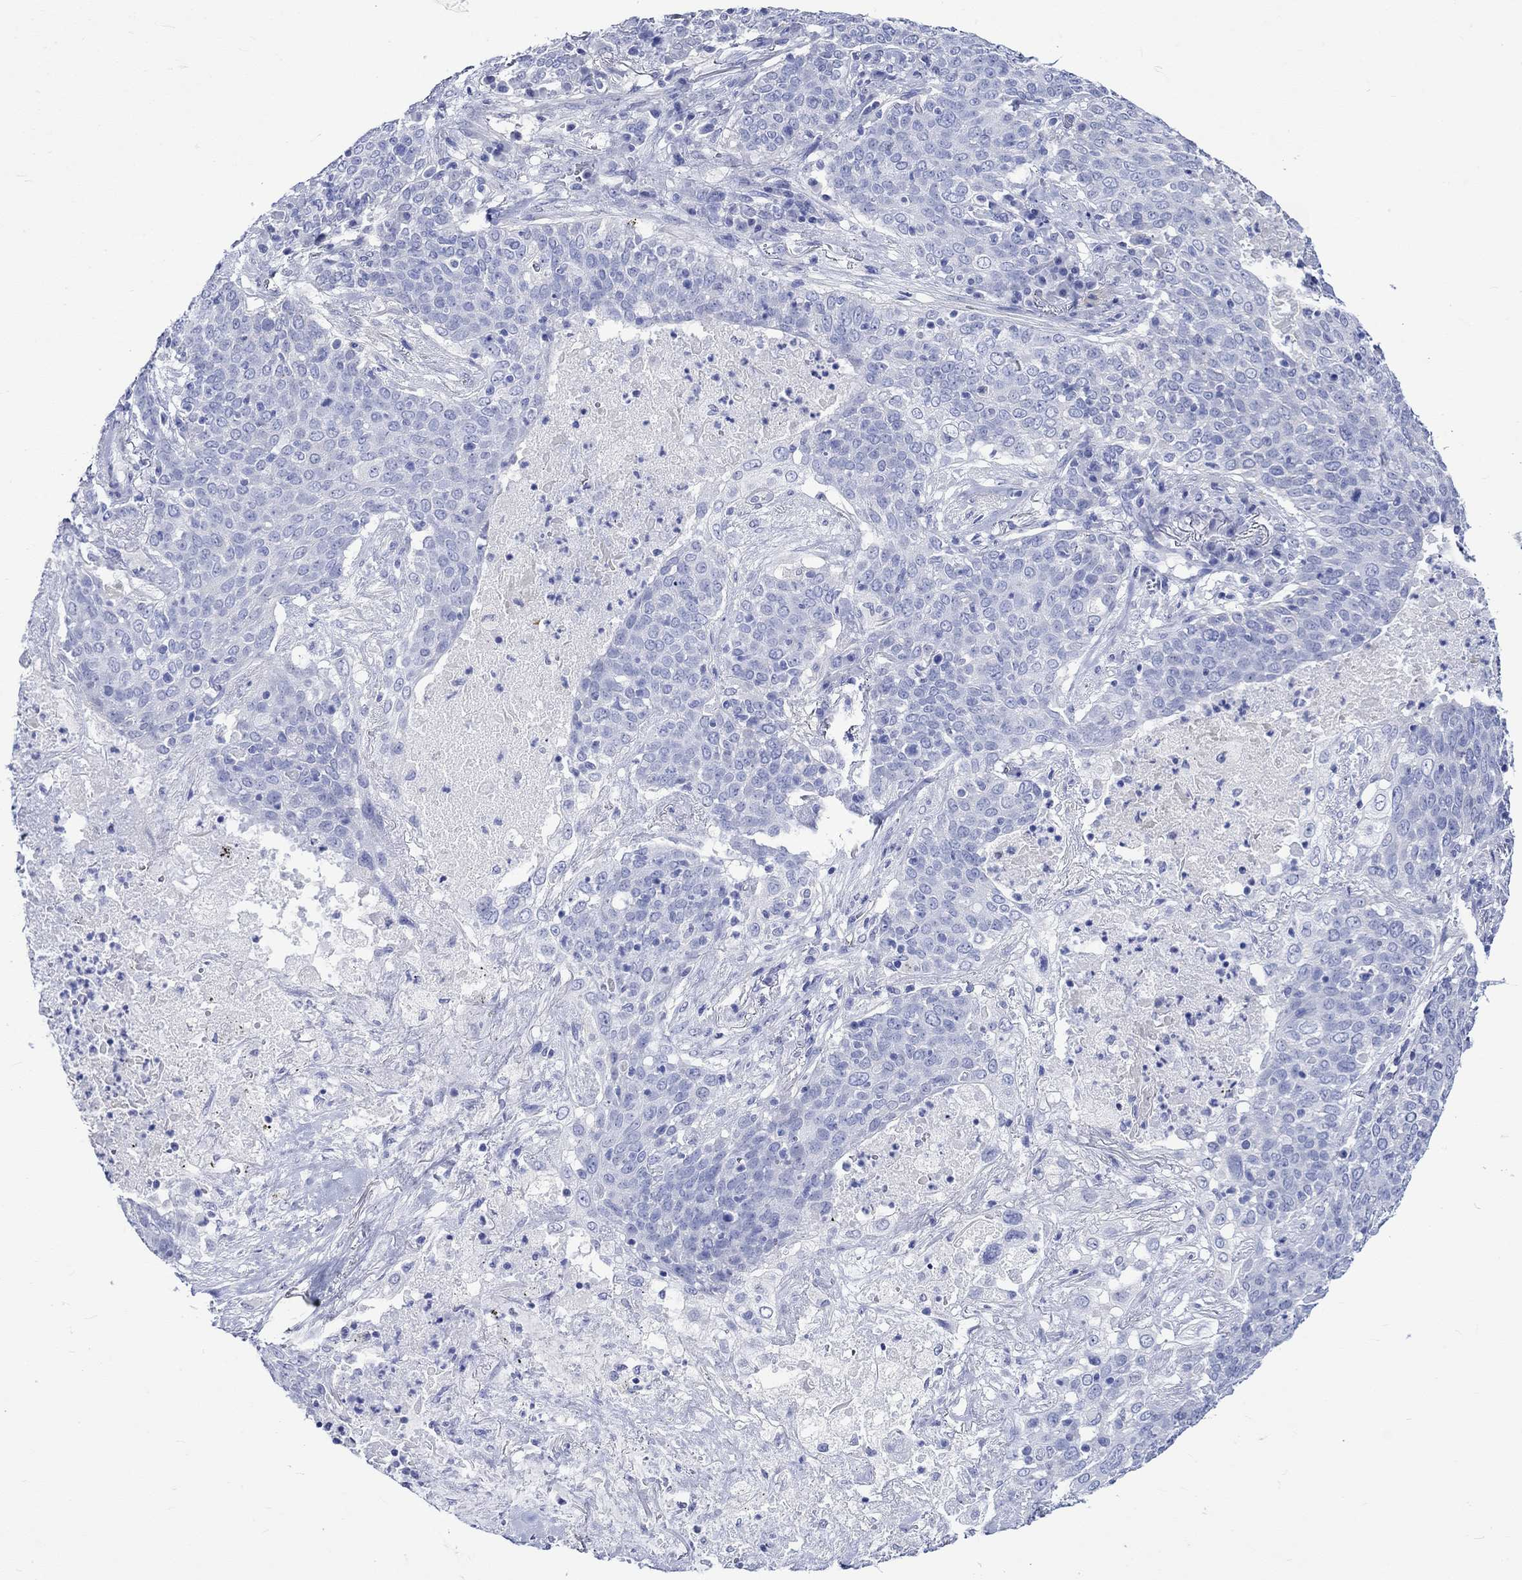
{"staining": {"intensity": "negative", "quantity": "none", "location": "none"}, "tissue": "lung cancer", "cell_type": "Tumor cells", "image_type": "cancer", "snomed": [{"axis": "morphology", "description": "Squamous cell carcinoma, NOS"}, {"axis": "topography", "description": "Lung"}], "caption": "Immunohistochemical staining of human lung squamous cell carcinoma displays no significant staining in tumor cells.", "gene": "CRYAB", "patient": {"sex": "male", "age": 82}}